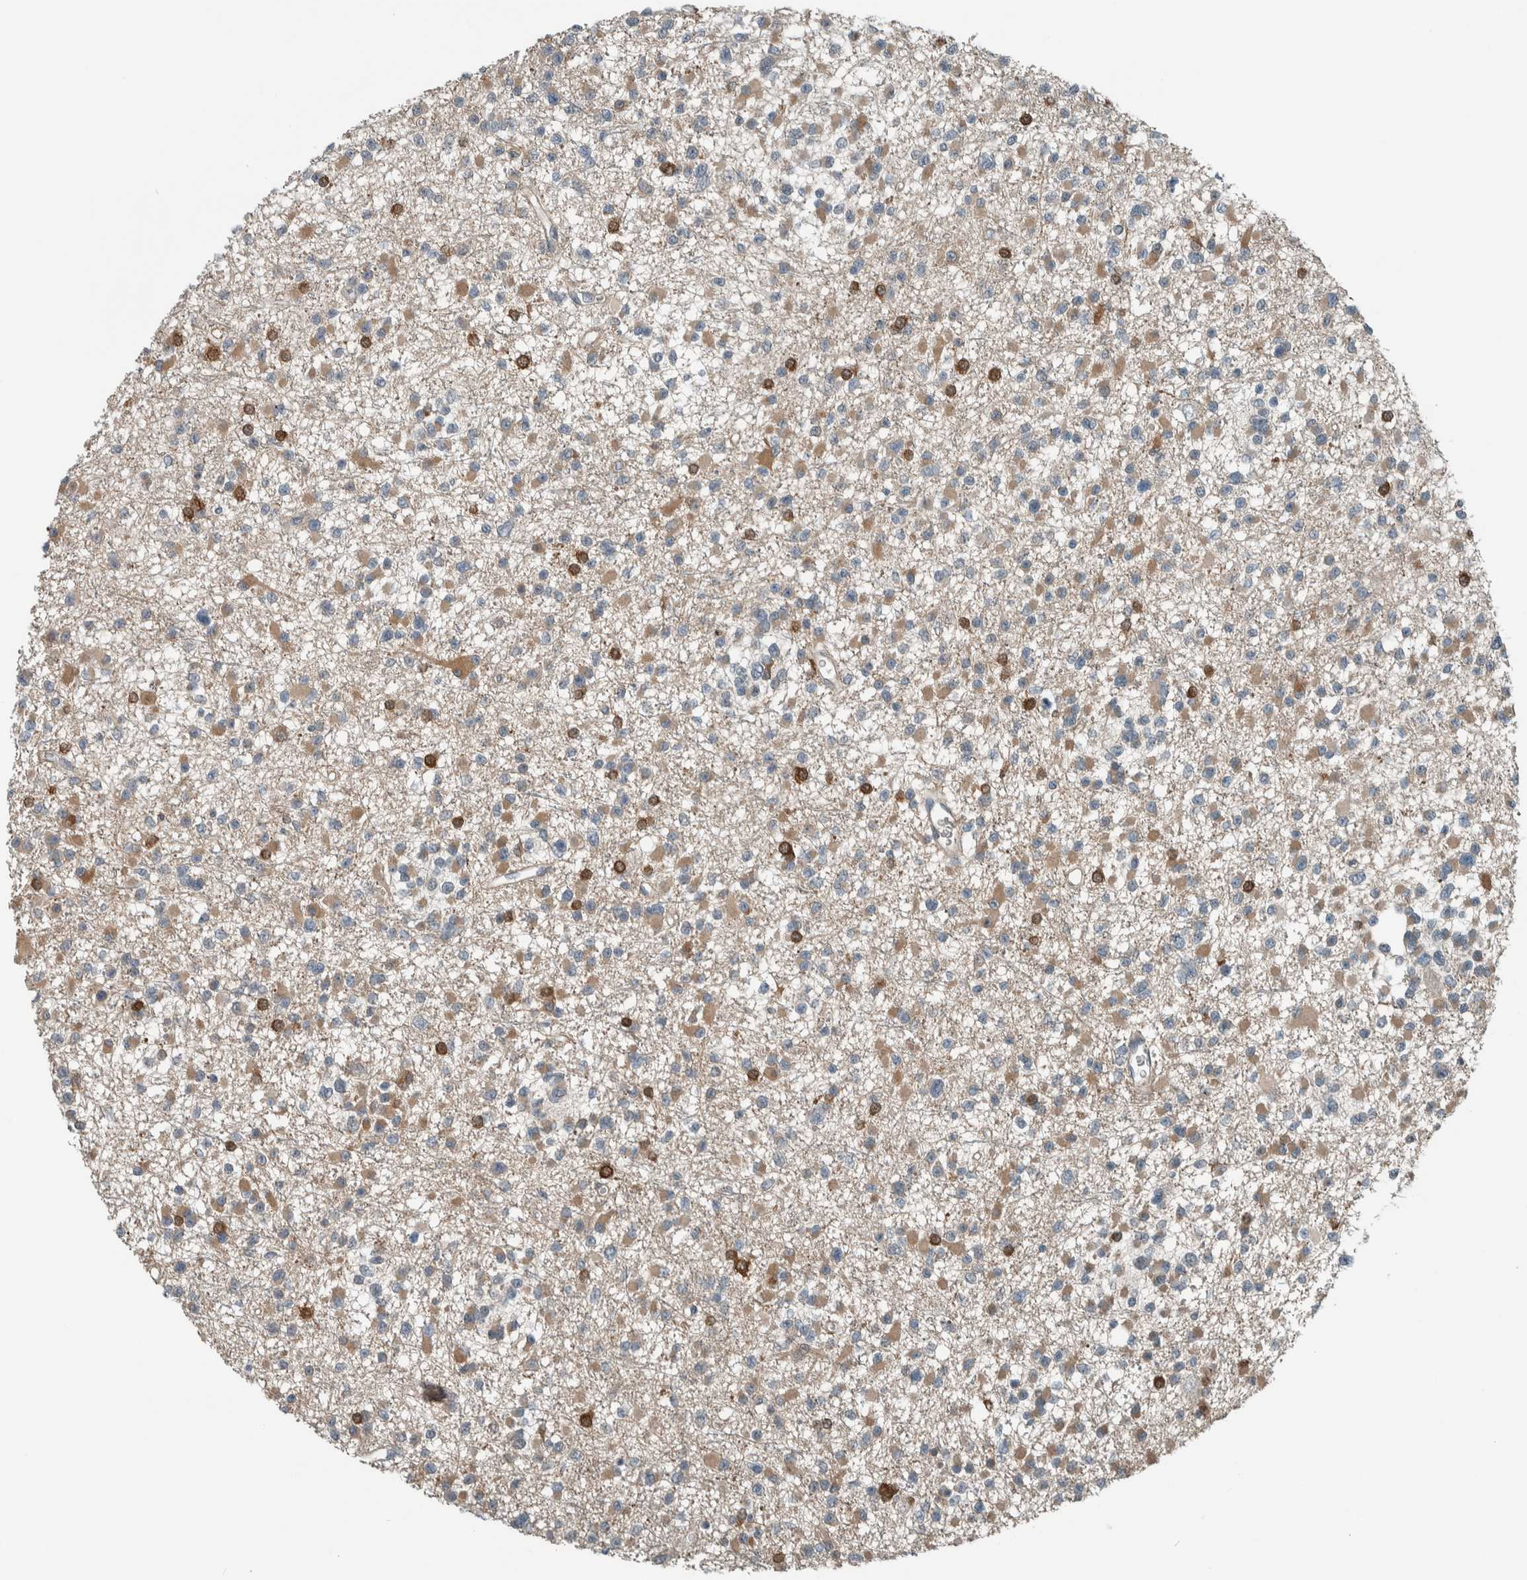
{"staining": {"intensity": "weak", "quantity": ">75%", "location": "cytoplasmic/membranous"}, "tissue": "glioma", "cell_type": "Tumor cells", "image_type": "cancer", "snomed": [{"axis": "morphology", "description": "Glioma, malignant, Low grade"}, {"axis": "topography", "description": "Brain"}], "caption": "A brown stain shows weak cytoplasmic/membranous staining of a protein in human malignant glioma (low-grade) tumor cells. The staining was performed using DAB (3,3'-diaminobenzidine), with brown indicating positive protein expression. Nuclei are stained blue with hematoxylin.", "gene": "ALAD", "patient": {"sex": "female", "age": 22}}